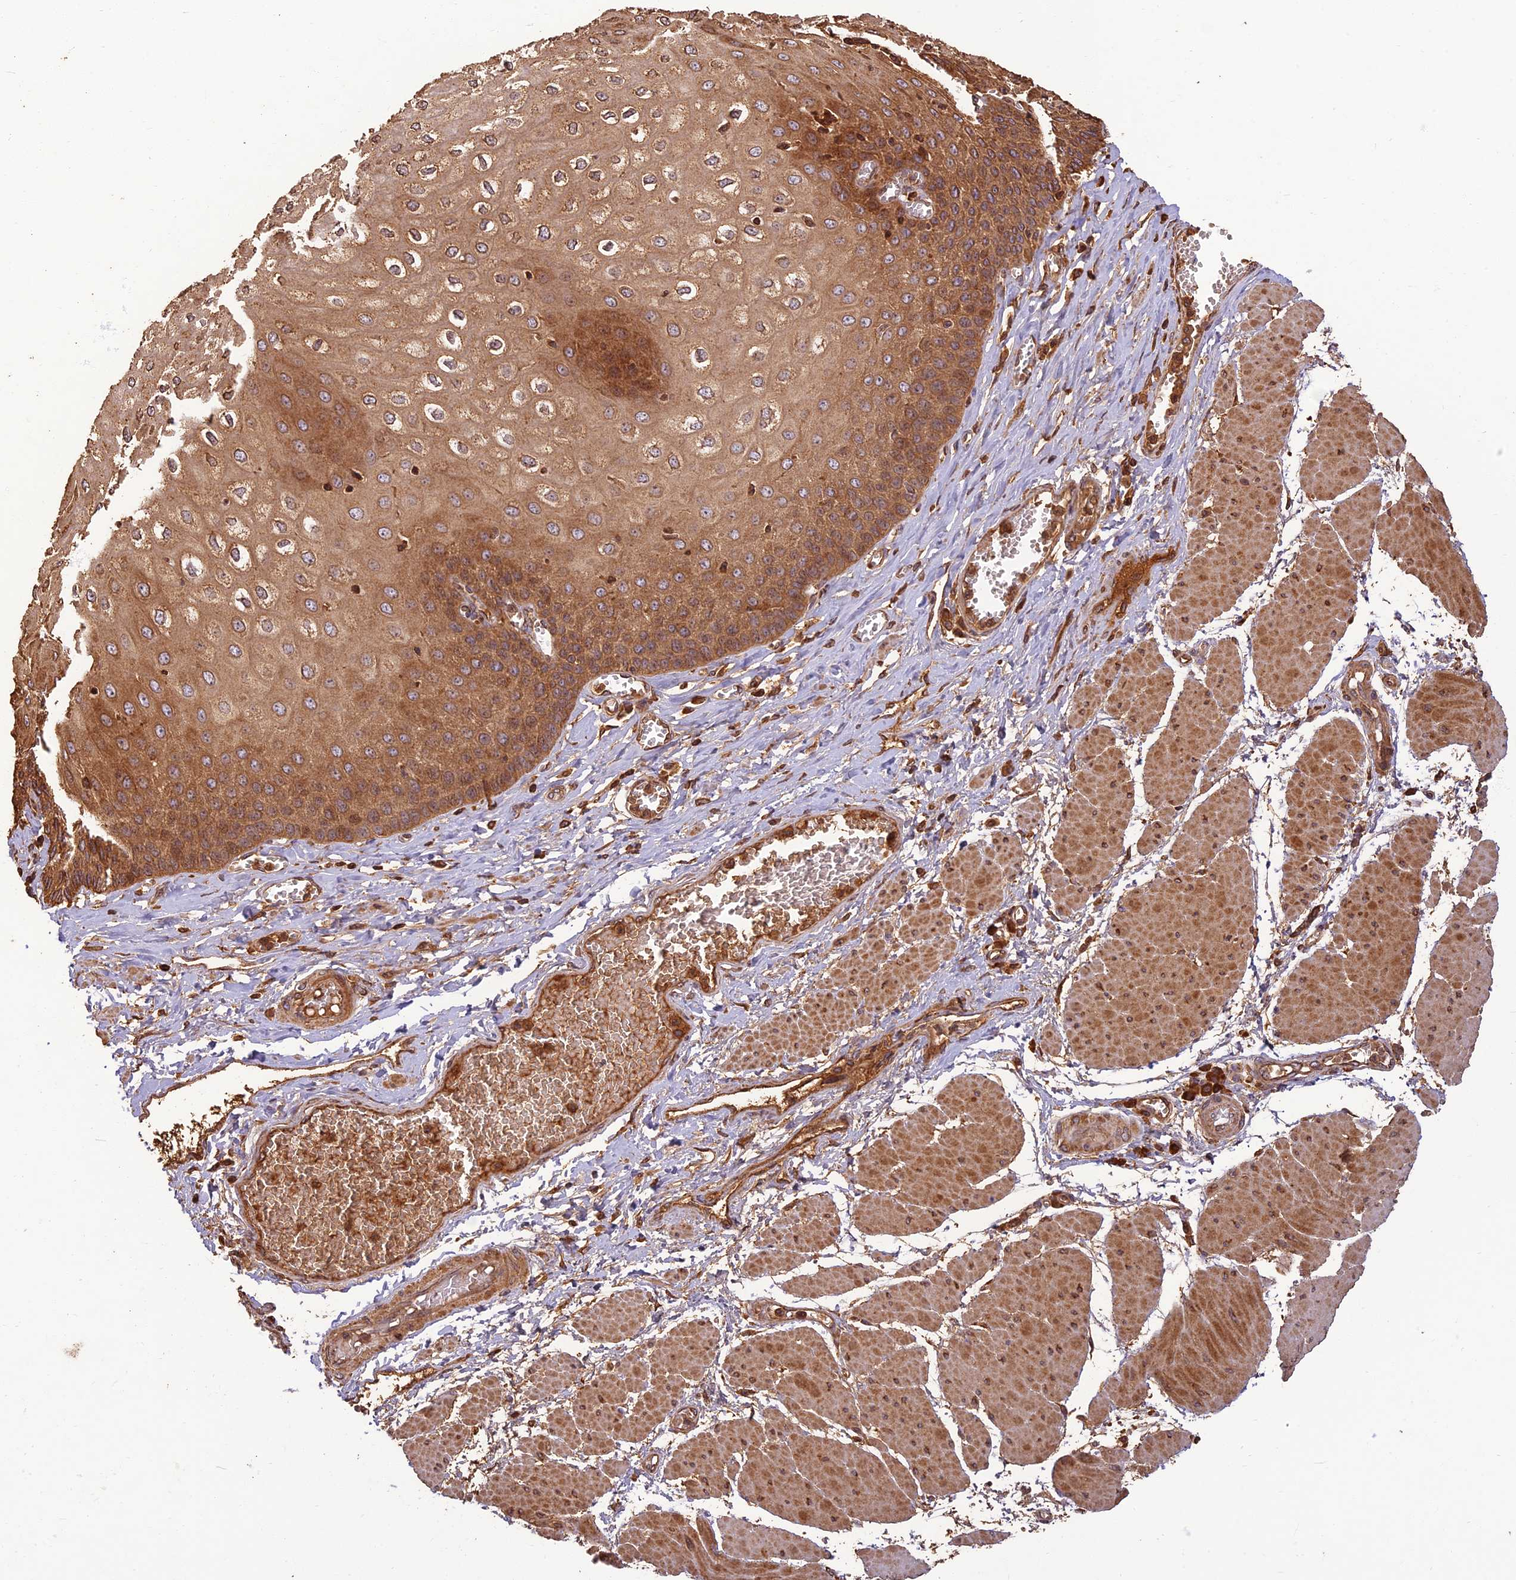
{"staining": {"intensity": "strong", "quantity": ">75%", "location": "cytoplasmic/membranous"}, "tissue": "esophagus", "cell_type": "Squamous epithelial cells", "image_type": "normal", "snomed": [{"axis": "morphology", "description": "Normal tissue, NOS"}, {"axis": "topography", "description": "Esophagus"}], "caption": "Immunohistochemical staining of normal esophagus reveals high levels of strong cytoplasmic/membranous expression in approximately >75% of squamous epithelial cells.", "gene": "CORO1C", "patient": {"sex": "male", "age": 60}}